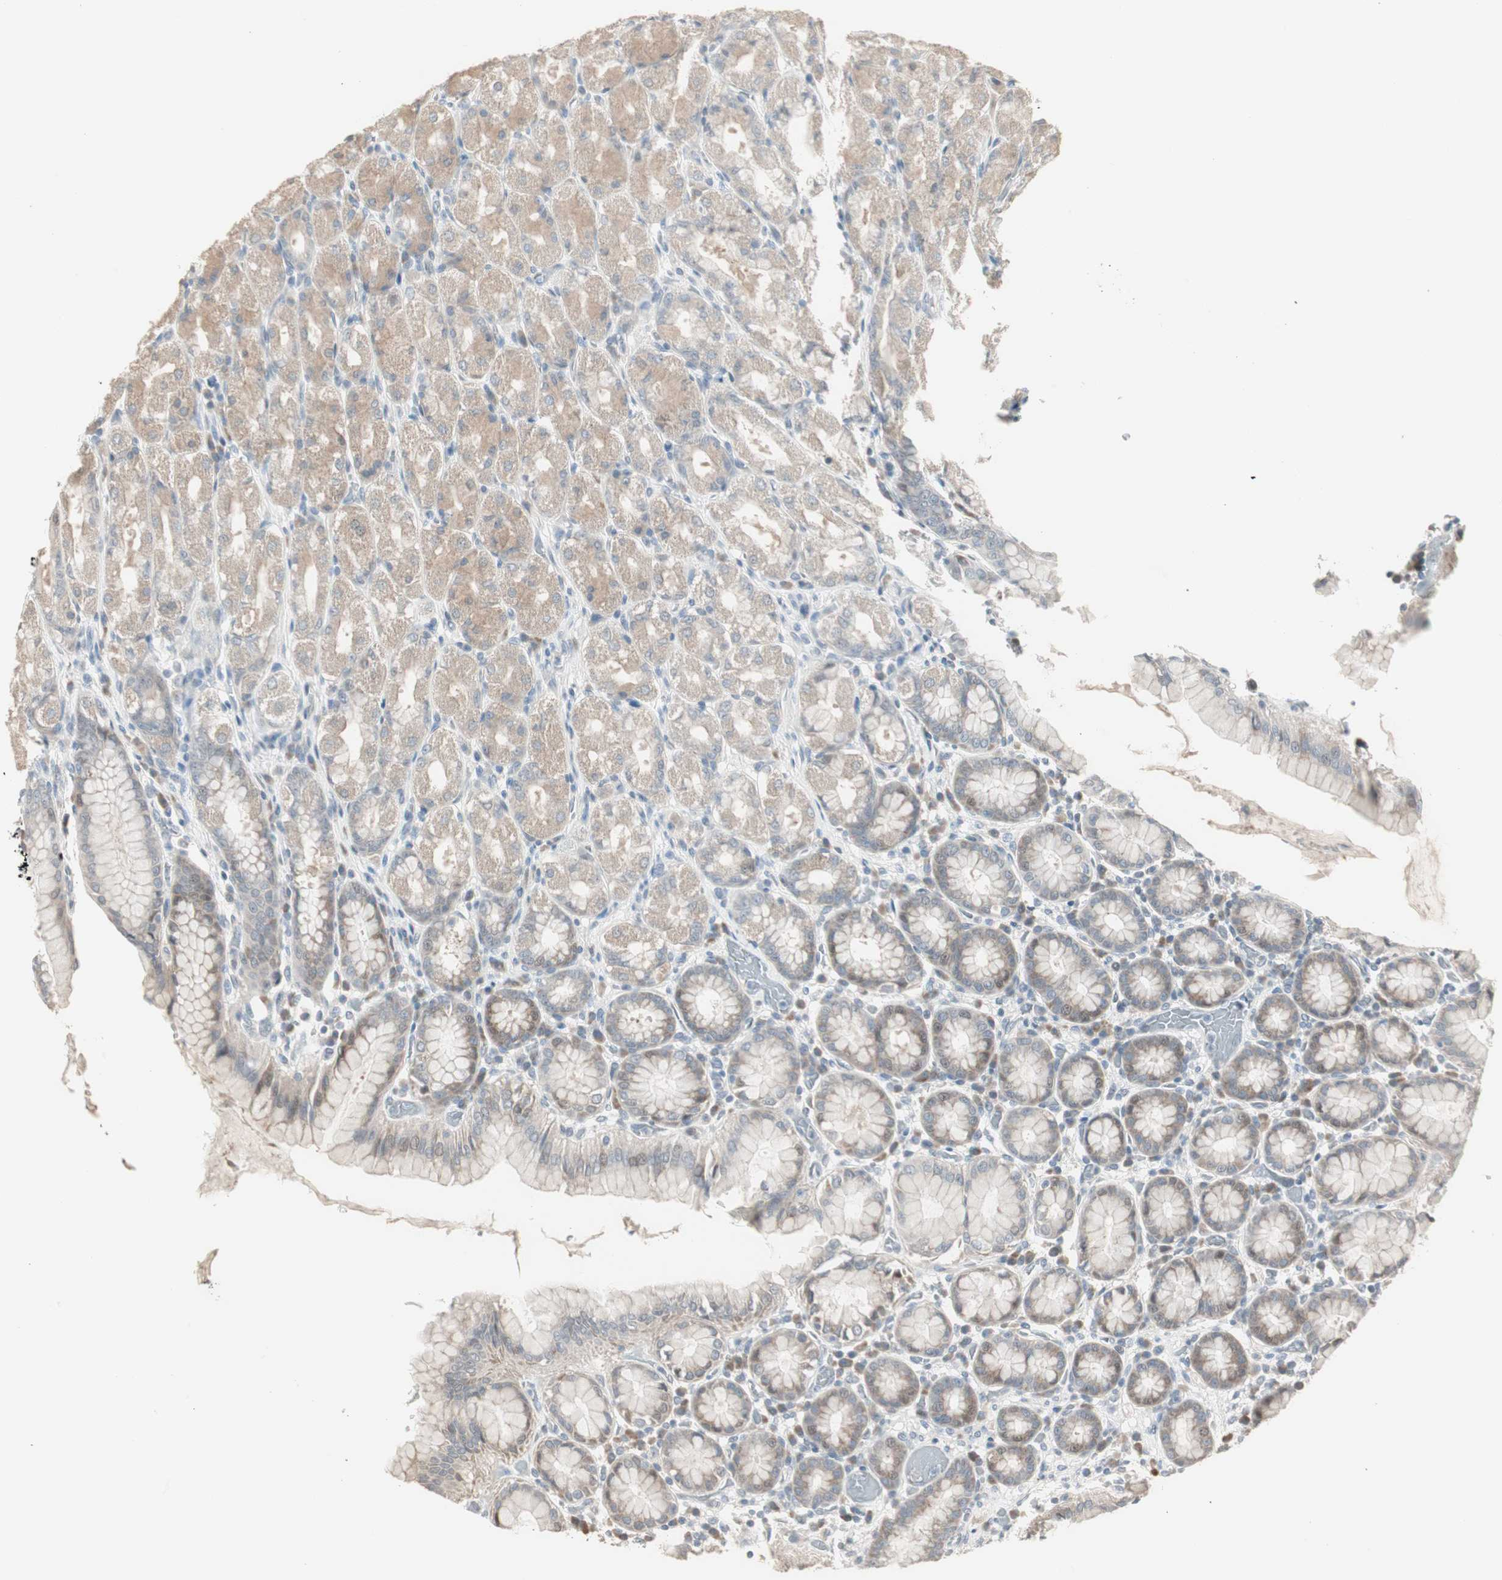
{"staining": {"intensity": "moderate", "quantity": ">75%", "location": "cytoplasmic/membranous,nuclear"}, "tissue": "stomach", "cell_type": "Glandular cells", "image_type": "normal", "snomed": [{"axis": "morphology", "description": "Normal tissue, NOS"}, {"axis": "topography", "description": "Stomach, upper"}], "caption": "A brown stain shows moderate cytoplasmic/membranous,nuclear staining of a protein in glandular cells of unremarkable human stomach. The protein of interest is shown in brown color, while the nuclei are stained blue.", "gene": "PDZK1", "patient": {"sex": "male", "age": 68}}